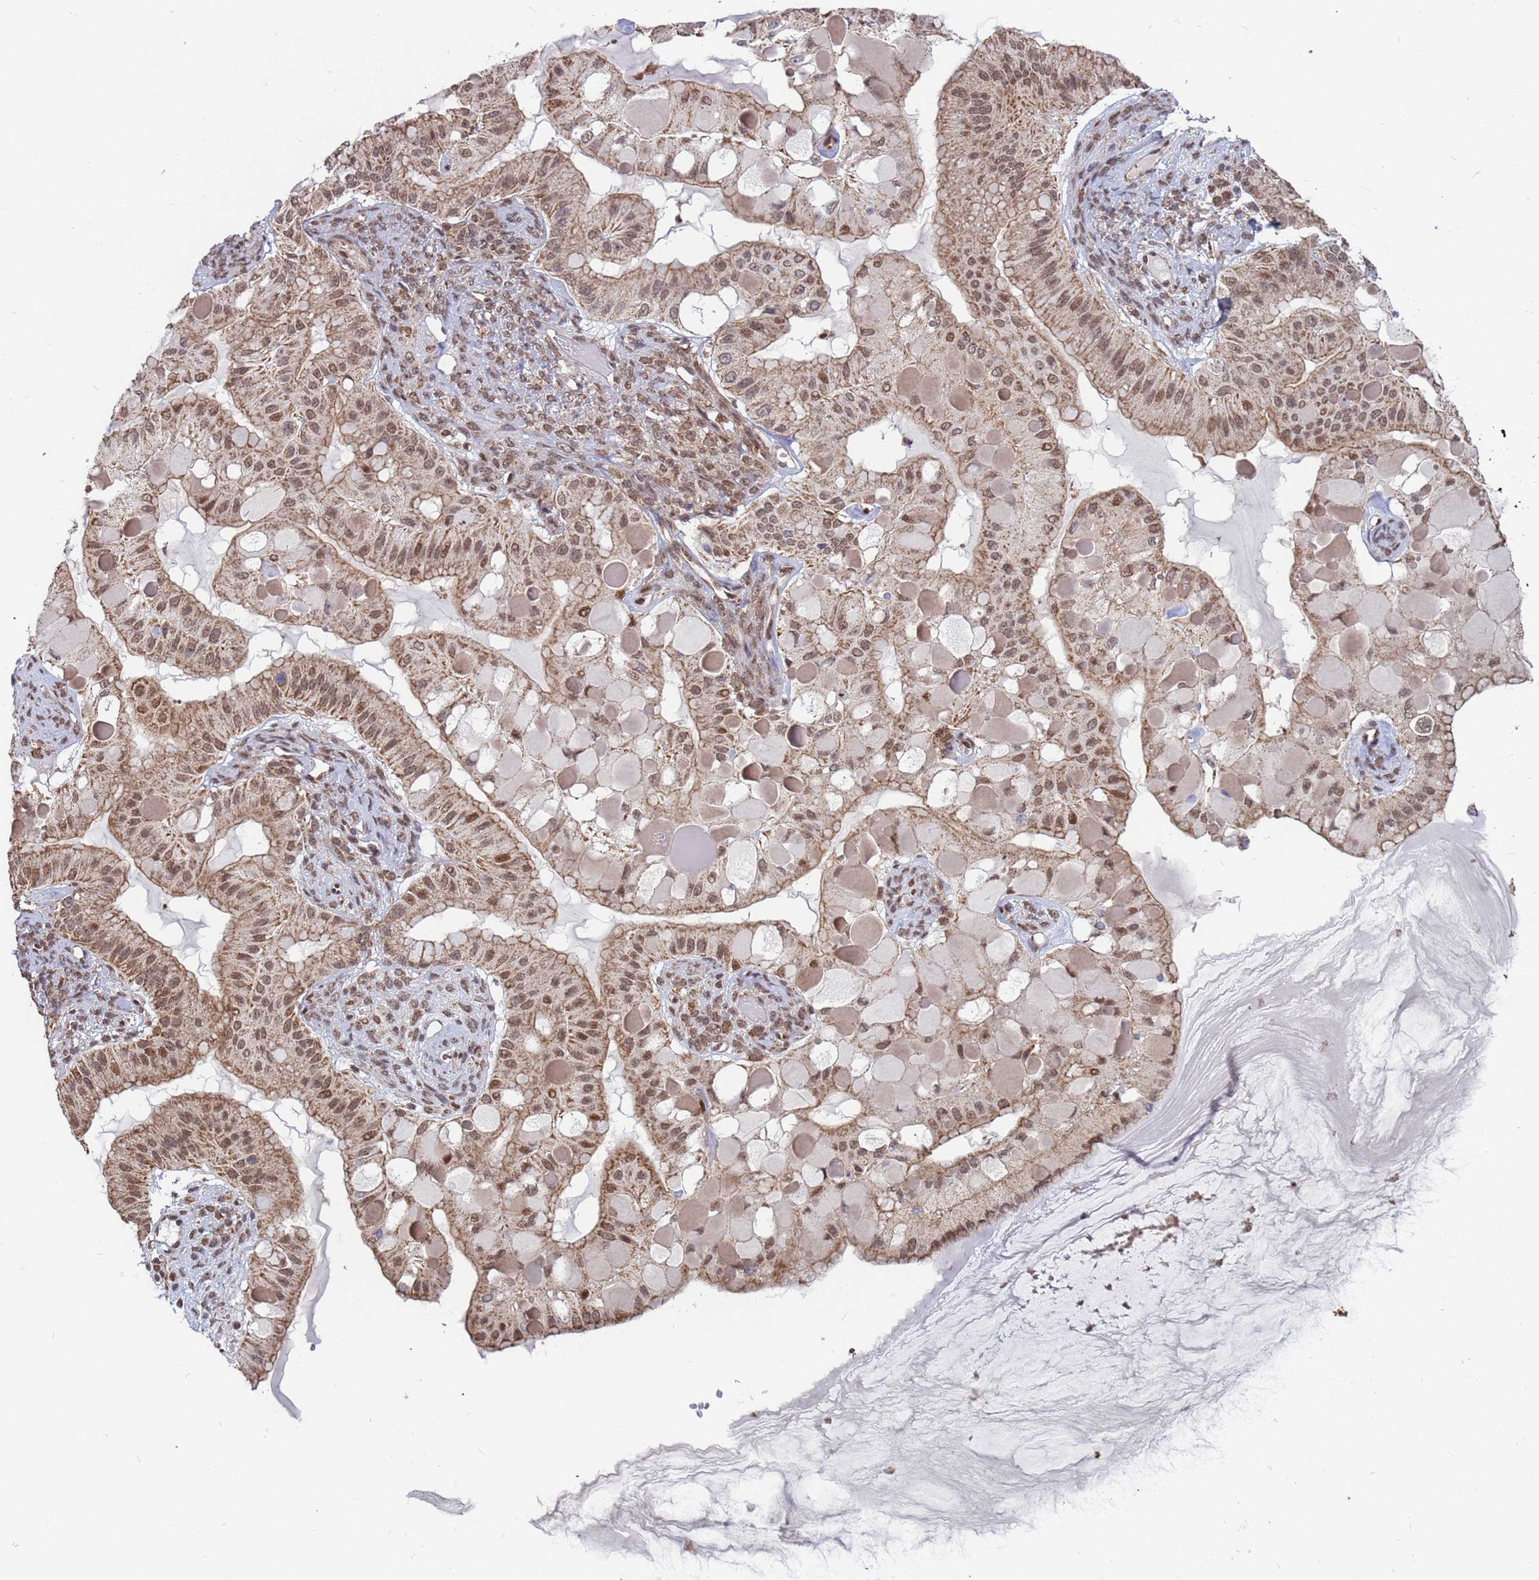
{"staining": {"intensity": "moderate", "quantity": ">75%", "location": "cytoplasmic/membranous,nuclear"}, "tissue": "ovarian cancer", "cell_type": "Tumor cells", "image_type": "cancer", "snomed": [{"axis": "morphology", "description": "Cystadenocarcinoma, mucinous, NOS"}, {"axis": "topography", "description": "Ovary"}], "caption": "Protein expression analysis of mucinous cystadenocarcinoma (ovarian) demonstrates moderate cytoplasmic/membranous and nuclear positivity in about >75% of tumor cells.", "gene": "DENND2B", "patient": {"sex": "female", "age": 61}}